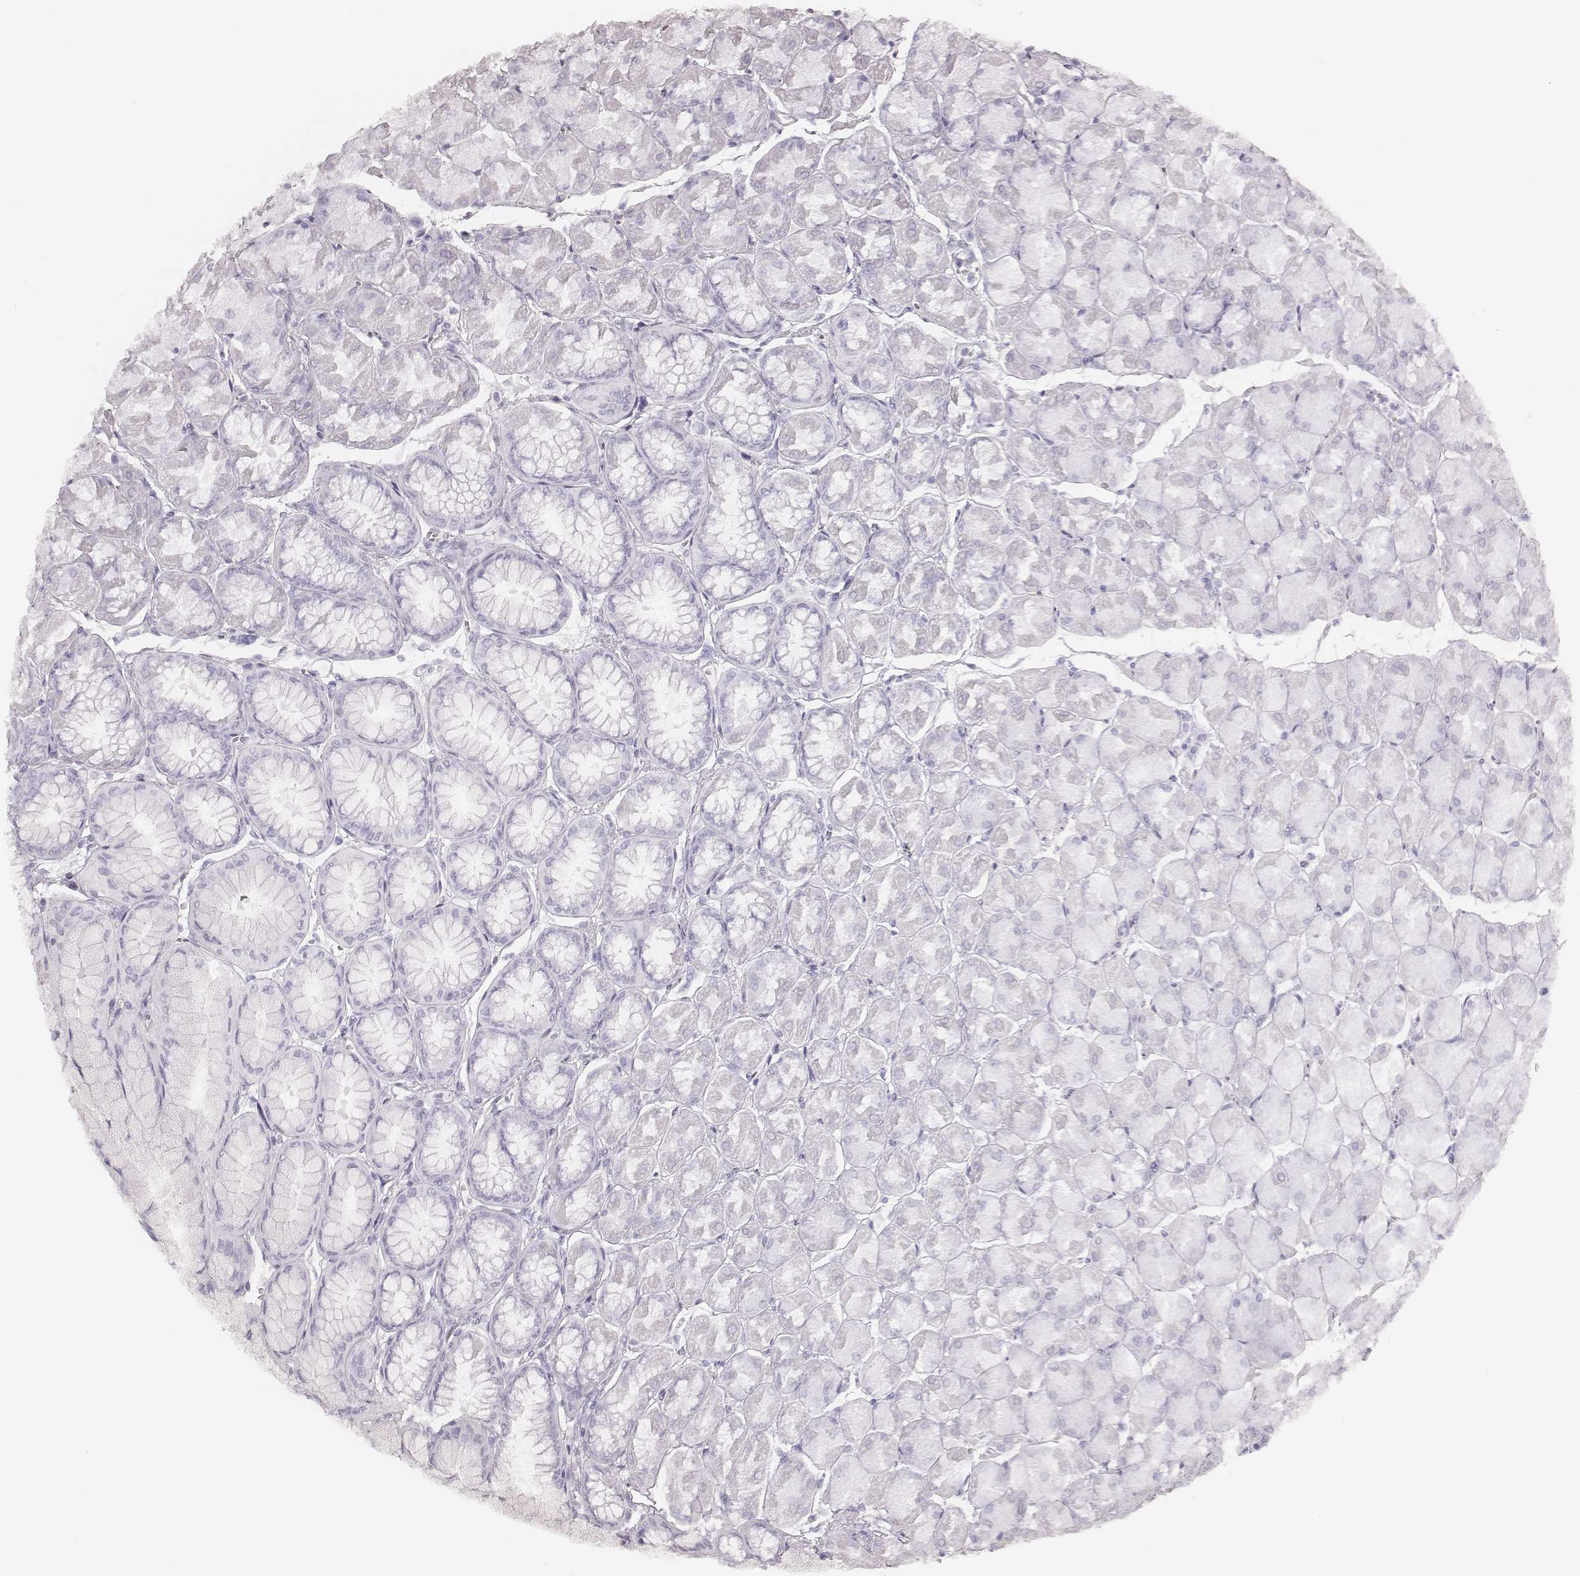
{"staining": {"intensity": "negative", "quantity": "none", "location": "none"}, "tissue": "stomach", "cell_type": "Glandular cells", "image_type": "normal", "snomed": [{"axis": "morphology", "description": "Normal tissue, NOS"}, {"axis": "topography", "description": "Stomach, upper"}], "caption": "Stomach stained for a protein using immunohistochemistry reveals no positivity glandular cells.", "gene": "HNRNPC", "patient": {"sex": "male", "age": 60}}